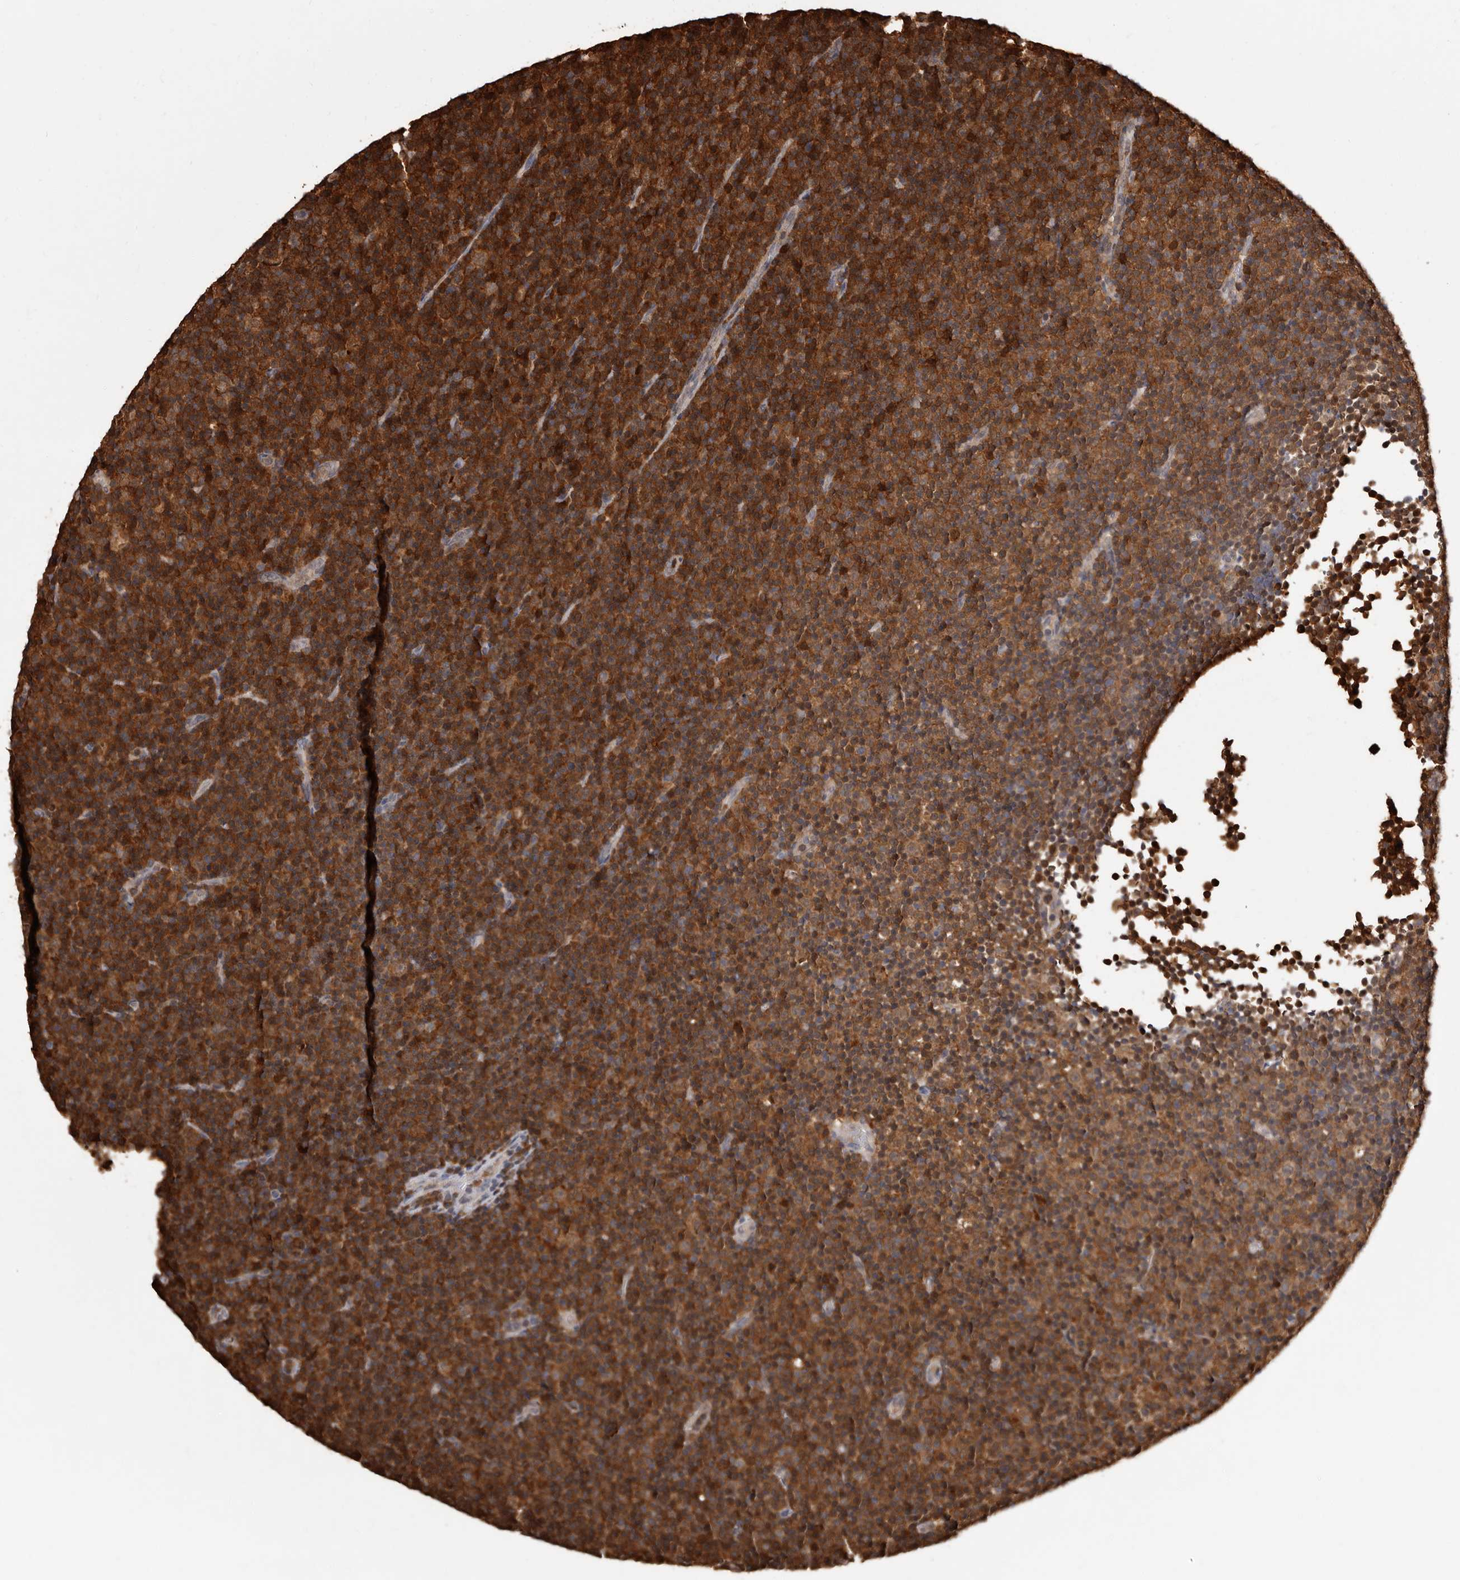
{"staining": {"intensity": "strong", "quantity": ">75%", "location": "cytoplasmic/membranous"}, "tissue": "lymphoma", "cell_type": "Tumor cells", "image_type": "cancer", "snomed": [{"axis": "morphology", "description": "Malignant lymphoma, non-Hodgkin's type, Low grade"}, {"axis": "topography", "description": "Lymph node"}], "caption": "Immunohistochemical staining of human lymphoma reveals high levels of strong cytoplasmic/membranous protein expression in approximately >75% of tumor cells. Using DAB (3,3'-diaminobenzidine) (brown) and hematoxylin (blue) stains, captured at high magnification using brightfield microscopy.", "gene": "DNPH1", "patient": {"sex": "female", "age": 67}}